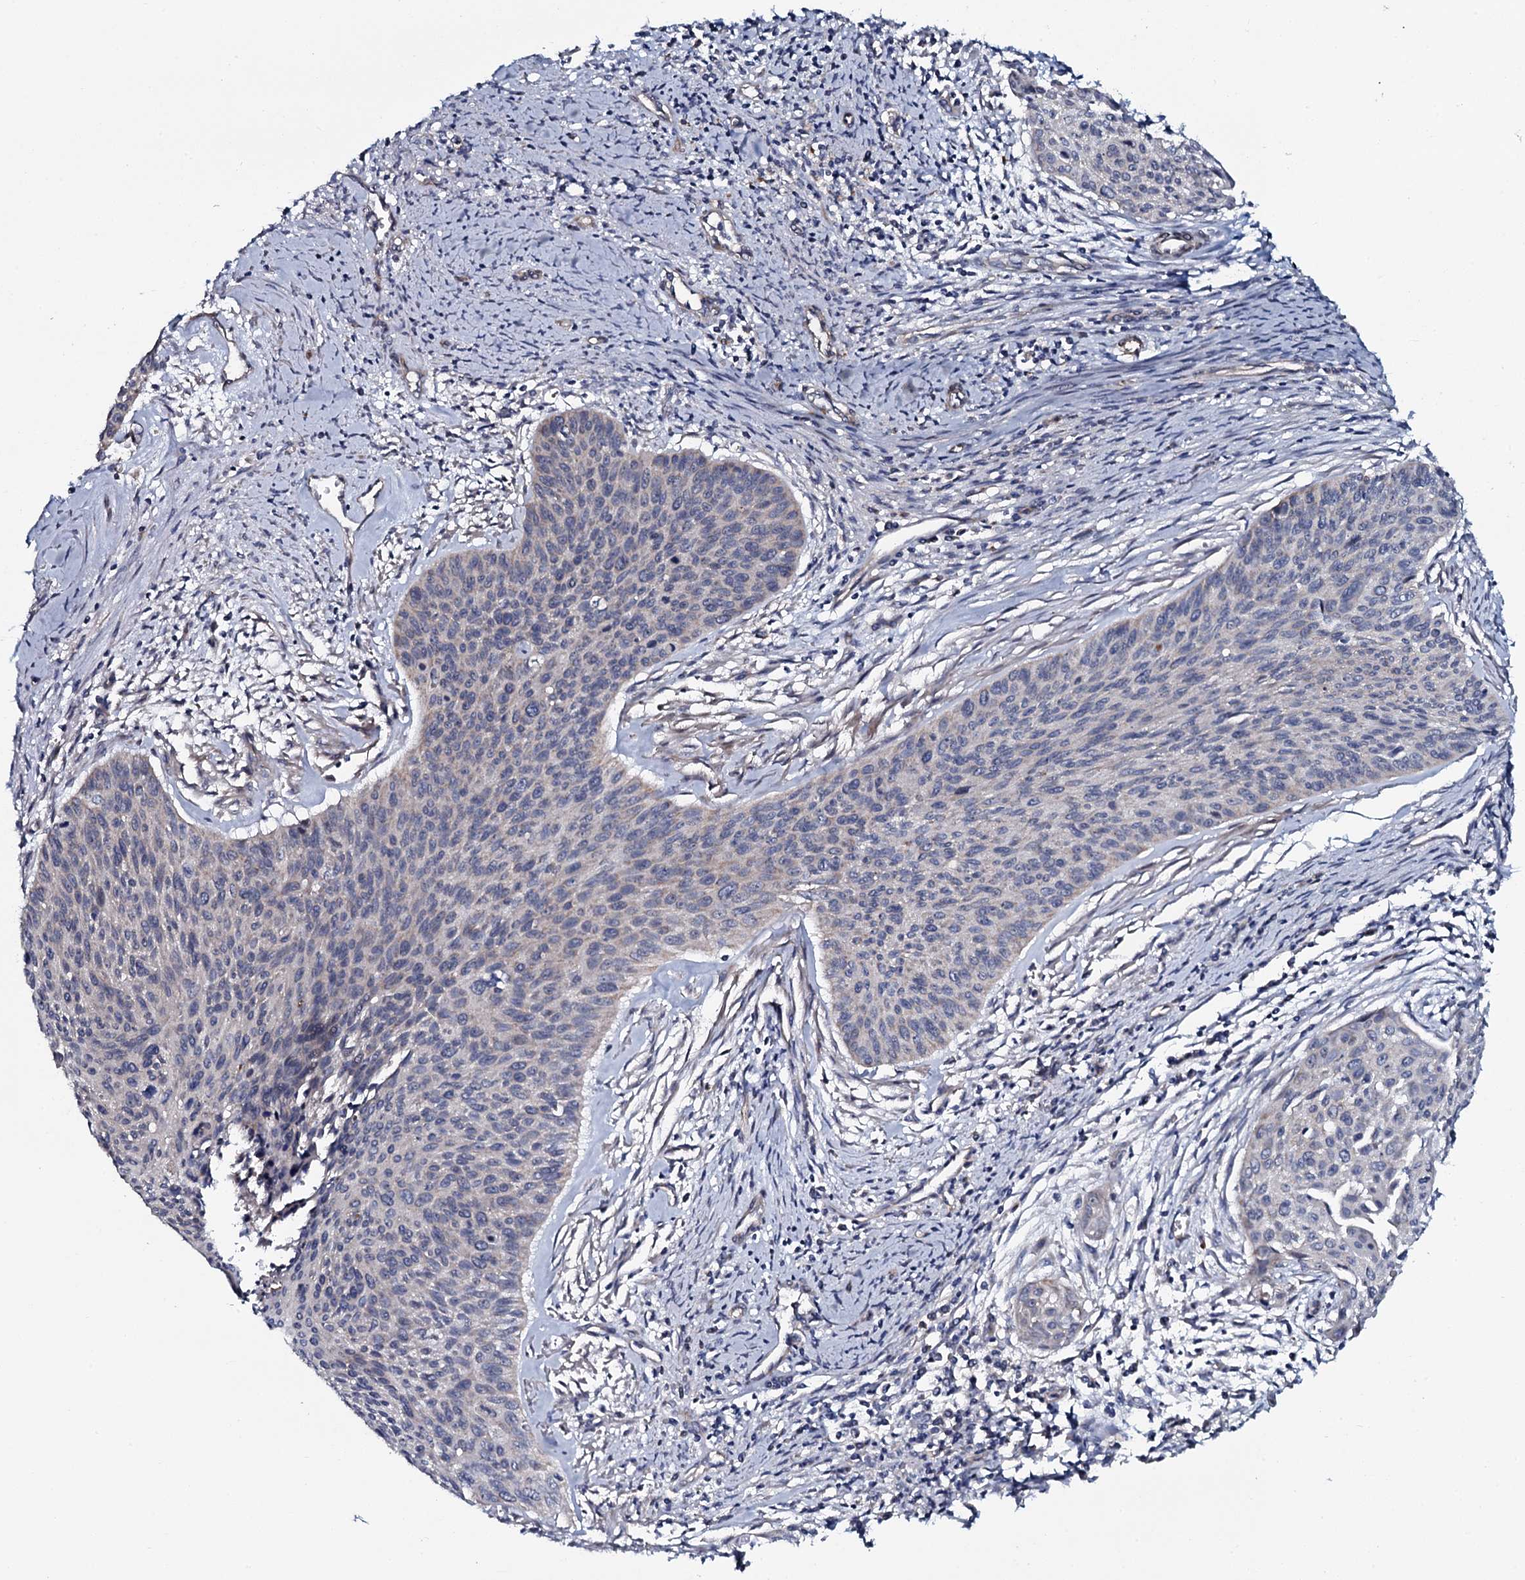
{"staining": {"intensity": "negative", "quantity": "none", "location": "none"}, "tissue": "cervical cancer", "cell_type": "Tumor cells", "image_type": "cancer", "snomed": [{"axis": "morphology", "description": "Squamous cell carcinoma, NOS"}, {"axis": "topography", "description": "Cervix"}], "caption": "Immunohistochemistry of human cervical squamous cell carcinoma reveals no staining in tumor cells.", "gene": "KCTD4", "patient": {"sex": "female", "age": 55}}